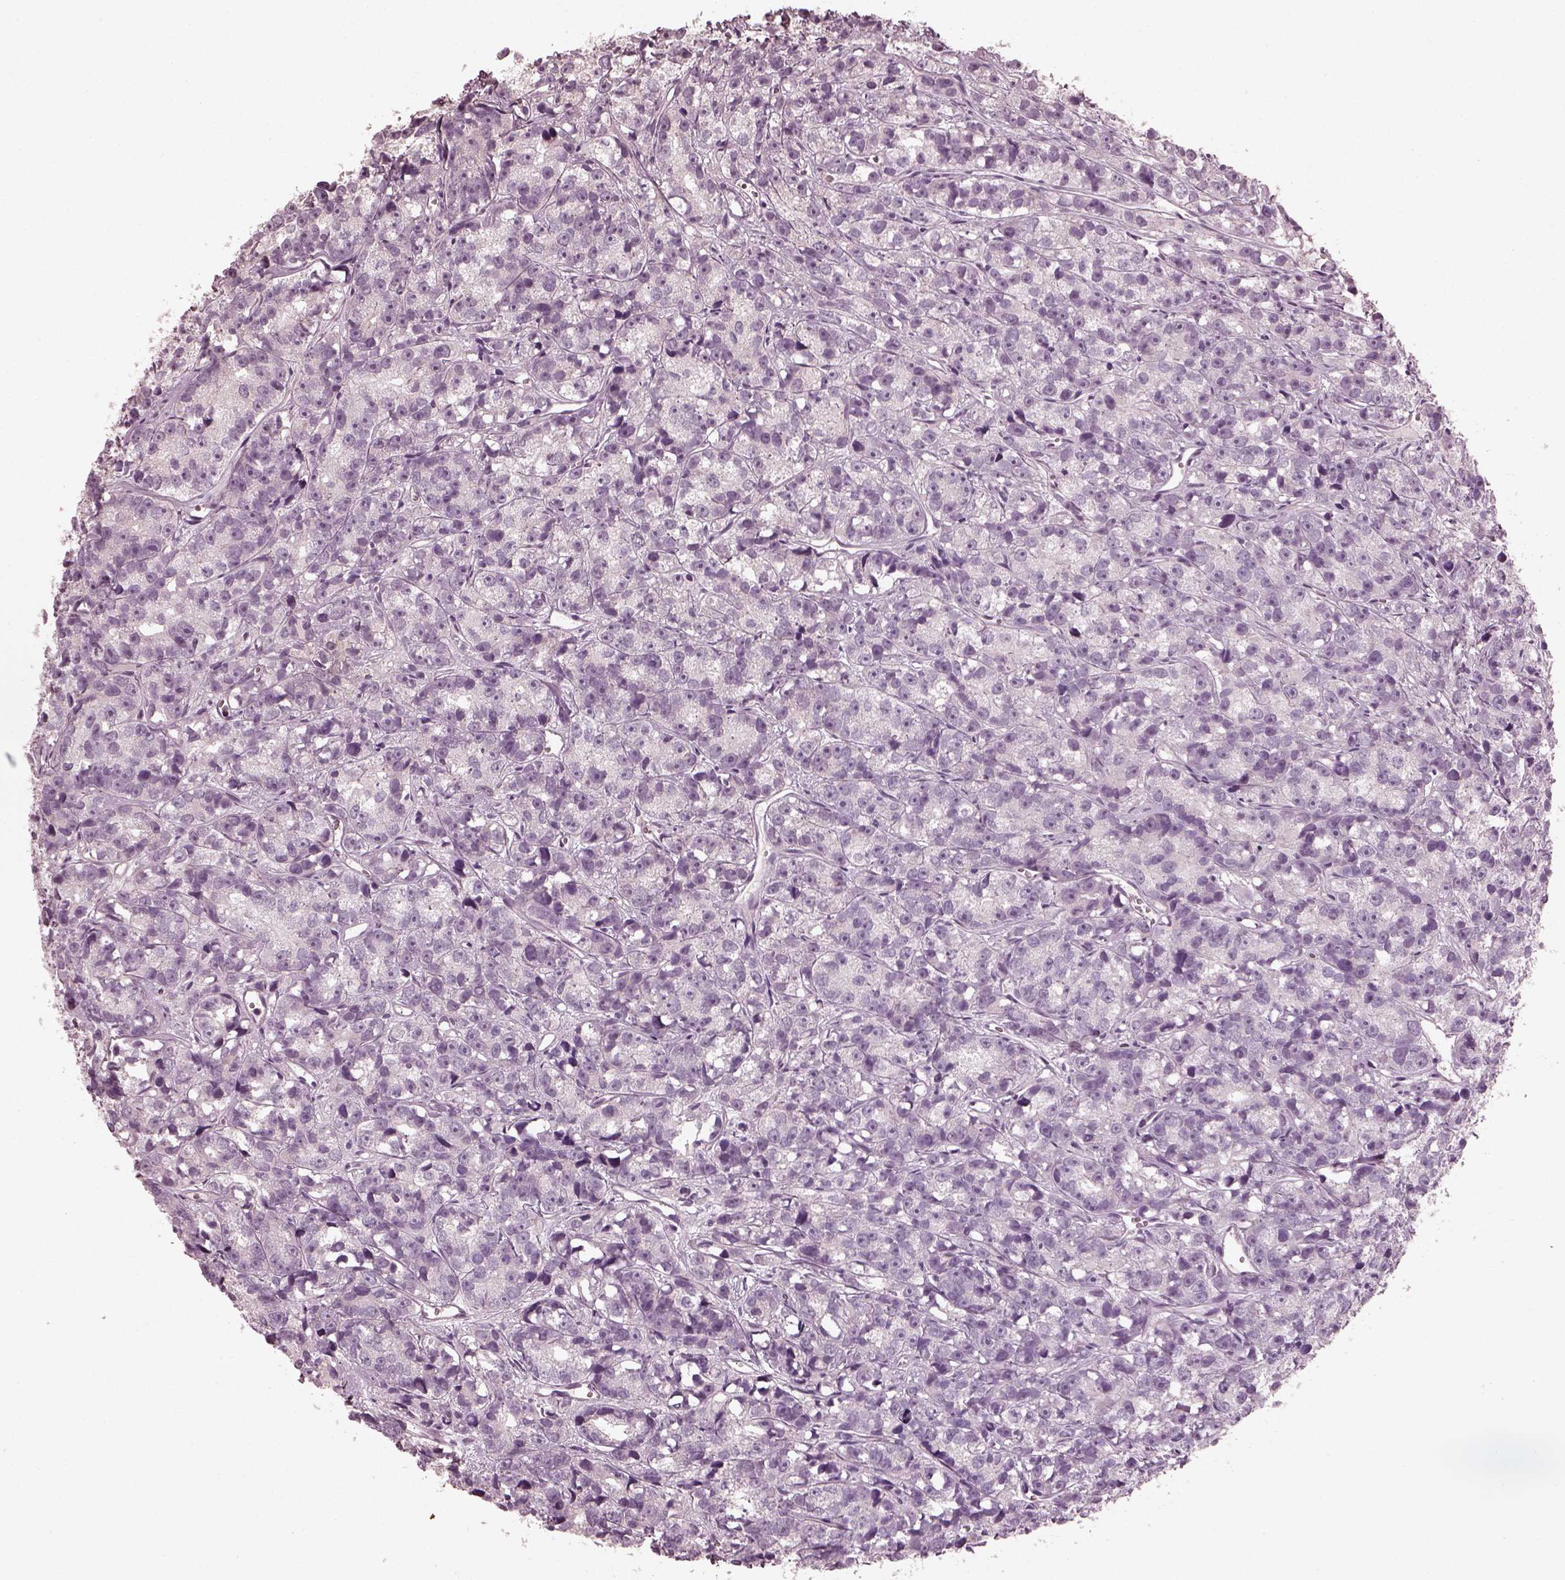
{"staining": {"intensity": "negative", "quantity": "none", "location": "none"}, "tissue": "prostate cancer", "cell_type": "Tumor cells", "image_type": "cancer", "snomed": [{"axis": "morphology", "description": "Adenocarcinoma, High grade"}, {"axis": "topography", "description": "Prostate"}], "caption": "The photomicrograph shows no staining of tumor cells in prostate high-grade adenocarcinoma. Nuclei are stained in blue.", "gene": "OPTC", "patient": {"sex": "male", "age": 77}}